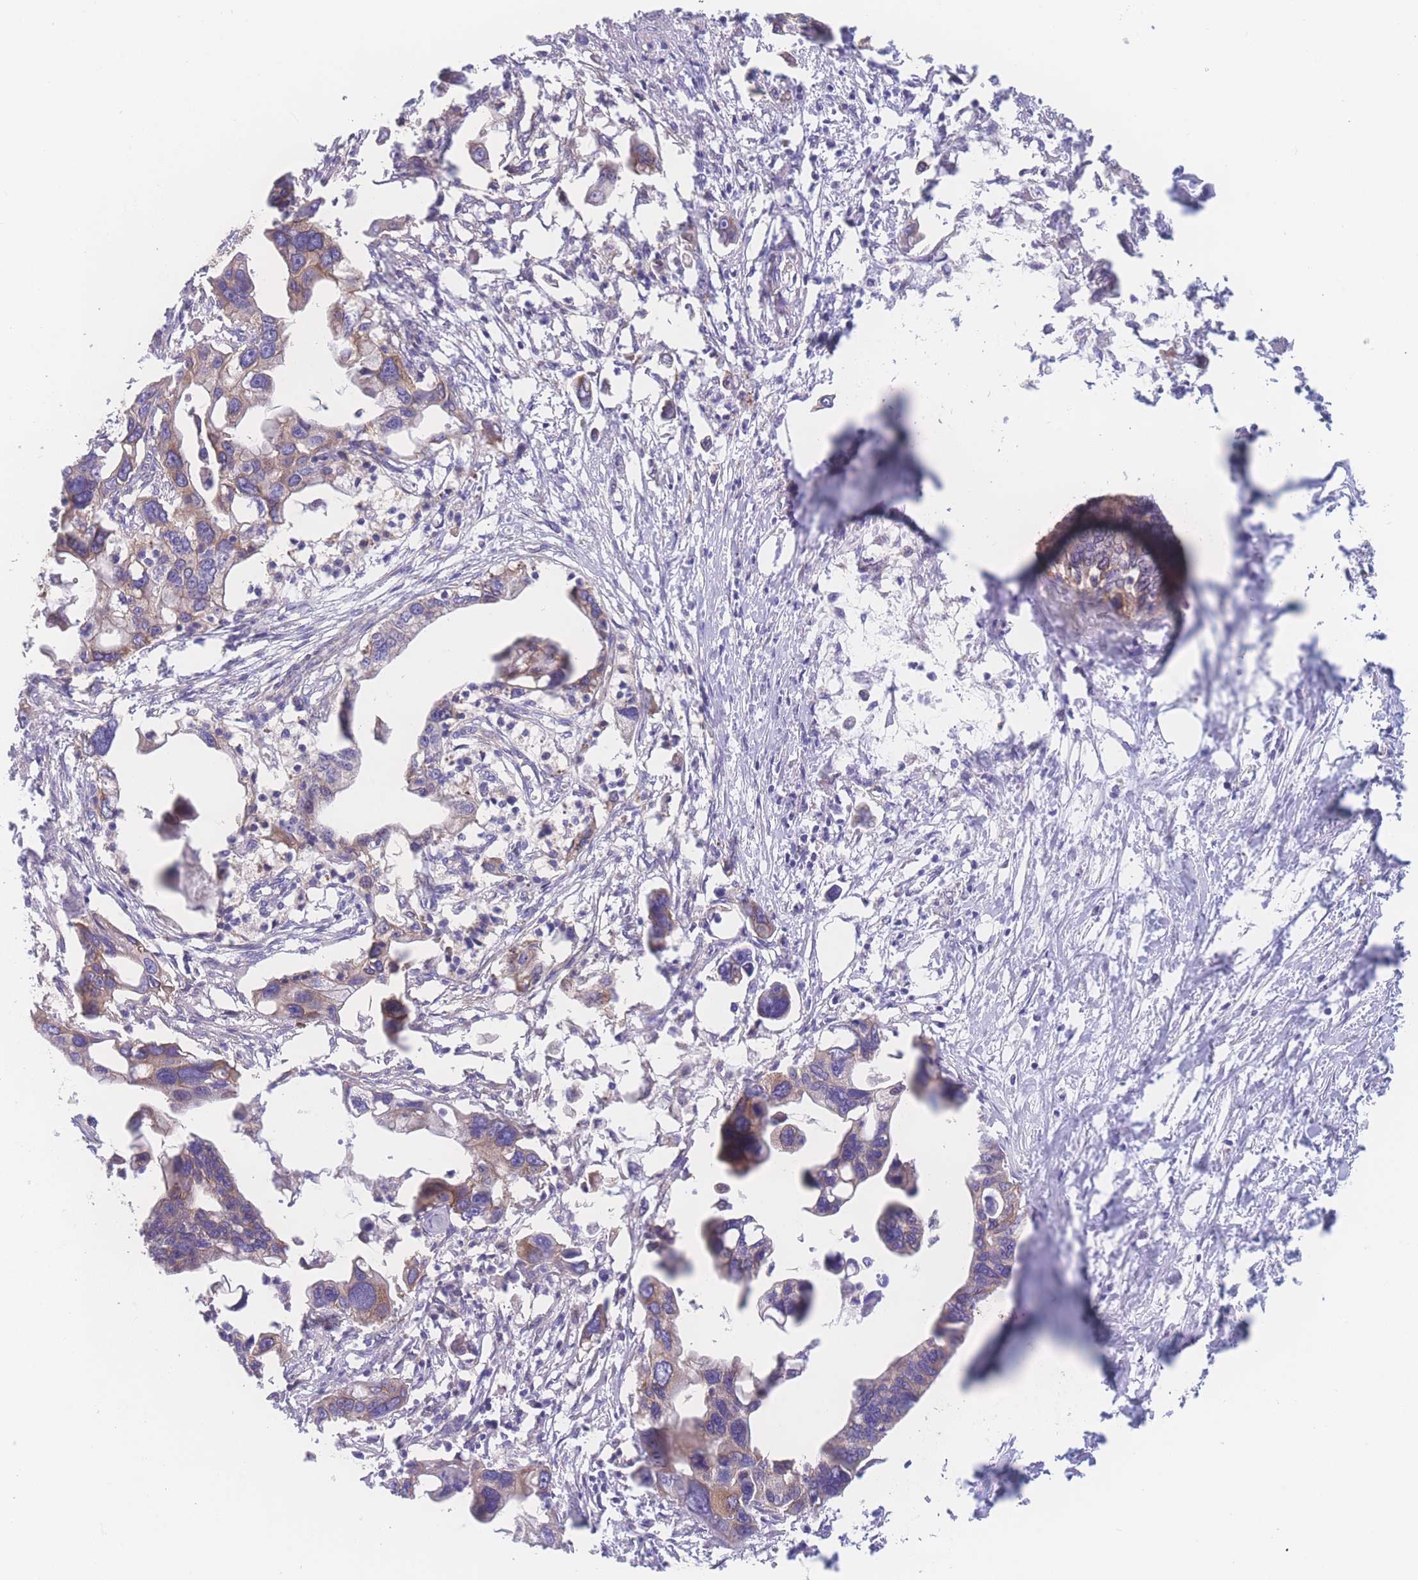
{"staining": {"intensity": "weak", "quantity": "25%-75%", "location": "cytoplasmic/membranous"}, "tissue": "pancreatic cancer", "cell_type": "Tumor cells", "image_type": "cancer", "snomed": [{"axis": "morphology", "description": "Adenocarcinoma, NOS"}, {"axis": "topography", "description": "Pancreas"}], "caption": "The photomicrograph reveals staining of pancreatic adenocarcinoma, revealing weak cytoplasmic/membranous protein positivity (brown color) within tumor cells. (Stains: DAB in brown, nuclei in blue, Microscopy: brightfield microscopy at high magnification).", "gene": "CFAP97", "patient": {"sex": "female", "age": 83}}